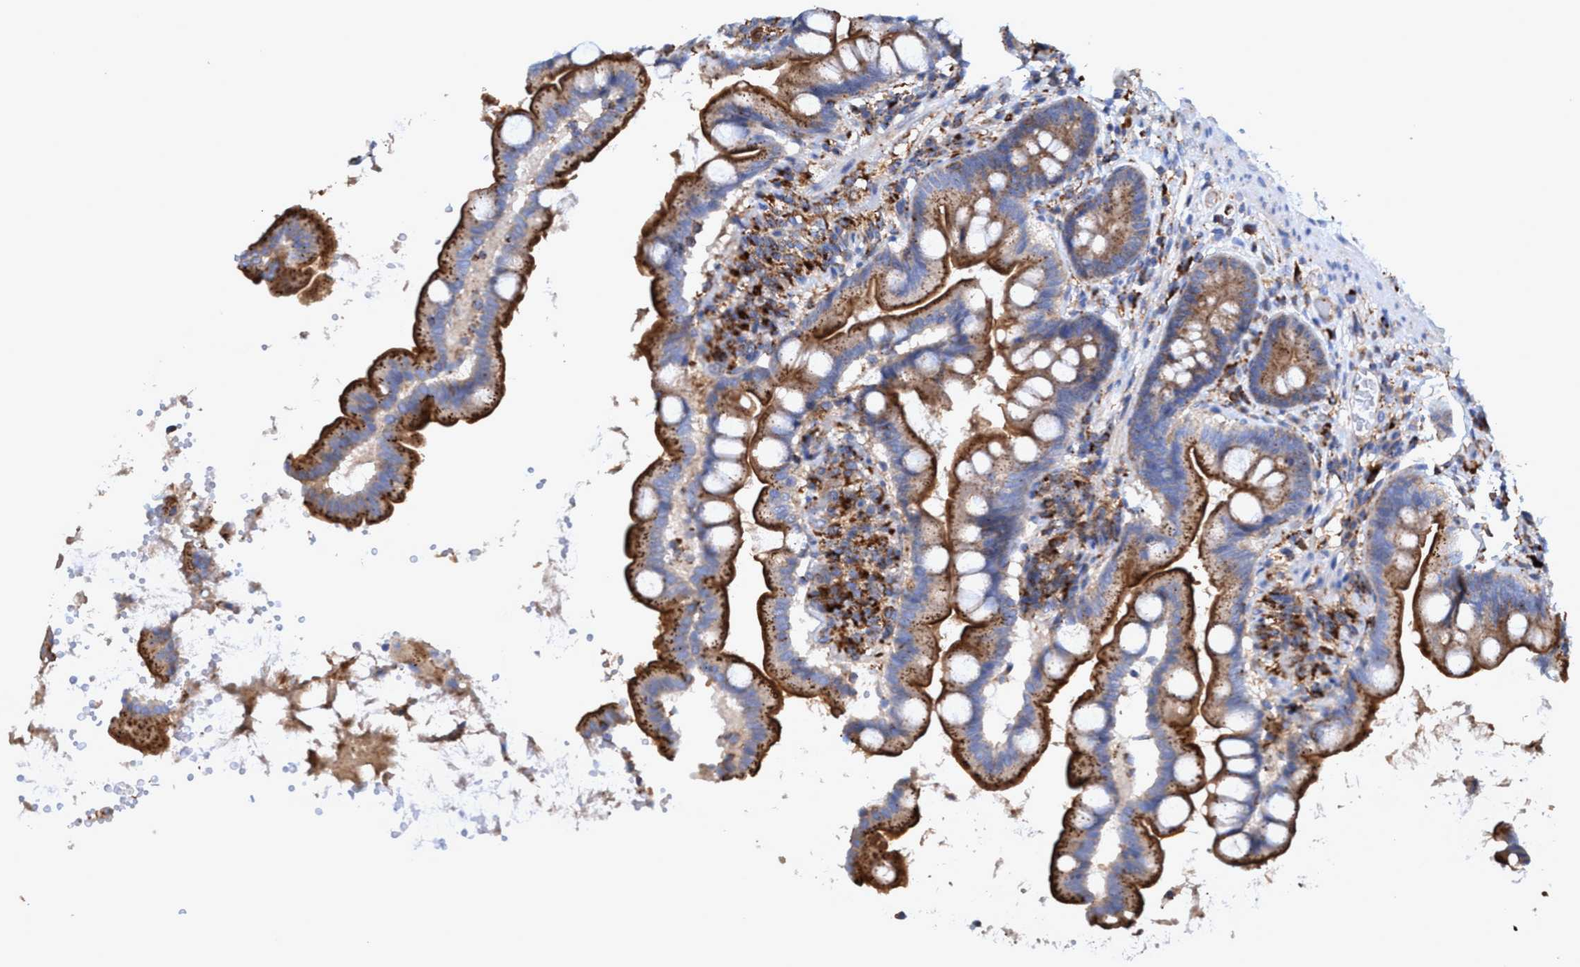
{"staining": {"intensity": "strong", "quantity": ">75%", "location": "cytoplasmic/membranous"}, "tissue": "small intestine", "cell_type": "Glandular cells", "image_type": "normal", "snomed": [{"axis": "morphology", "description": "Normal tissue, NOS"}, {"axis": "topography", "description": "Small intestine"}], "caption": "Immunohistochemistry (IHC) of unremarkable human small intestine demonstrates high levels of strong cytoplasmic/membranous staining in about >75% of glandular cells. The staining was performed using DAB to visualize the protein expression in brown, while the nuclei were stained in blue with hematoxylin (Magnification: 20x).", "gene": "TRIM65", "patient": {"sex": "female", "age": 56}}